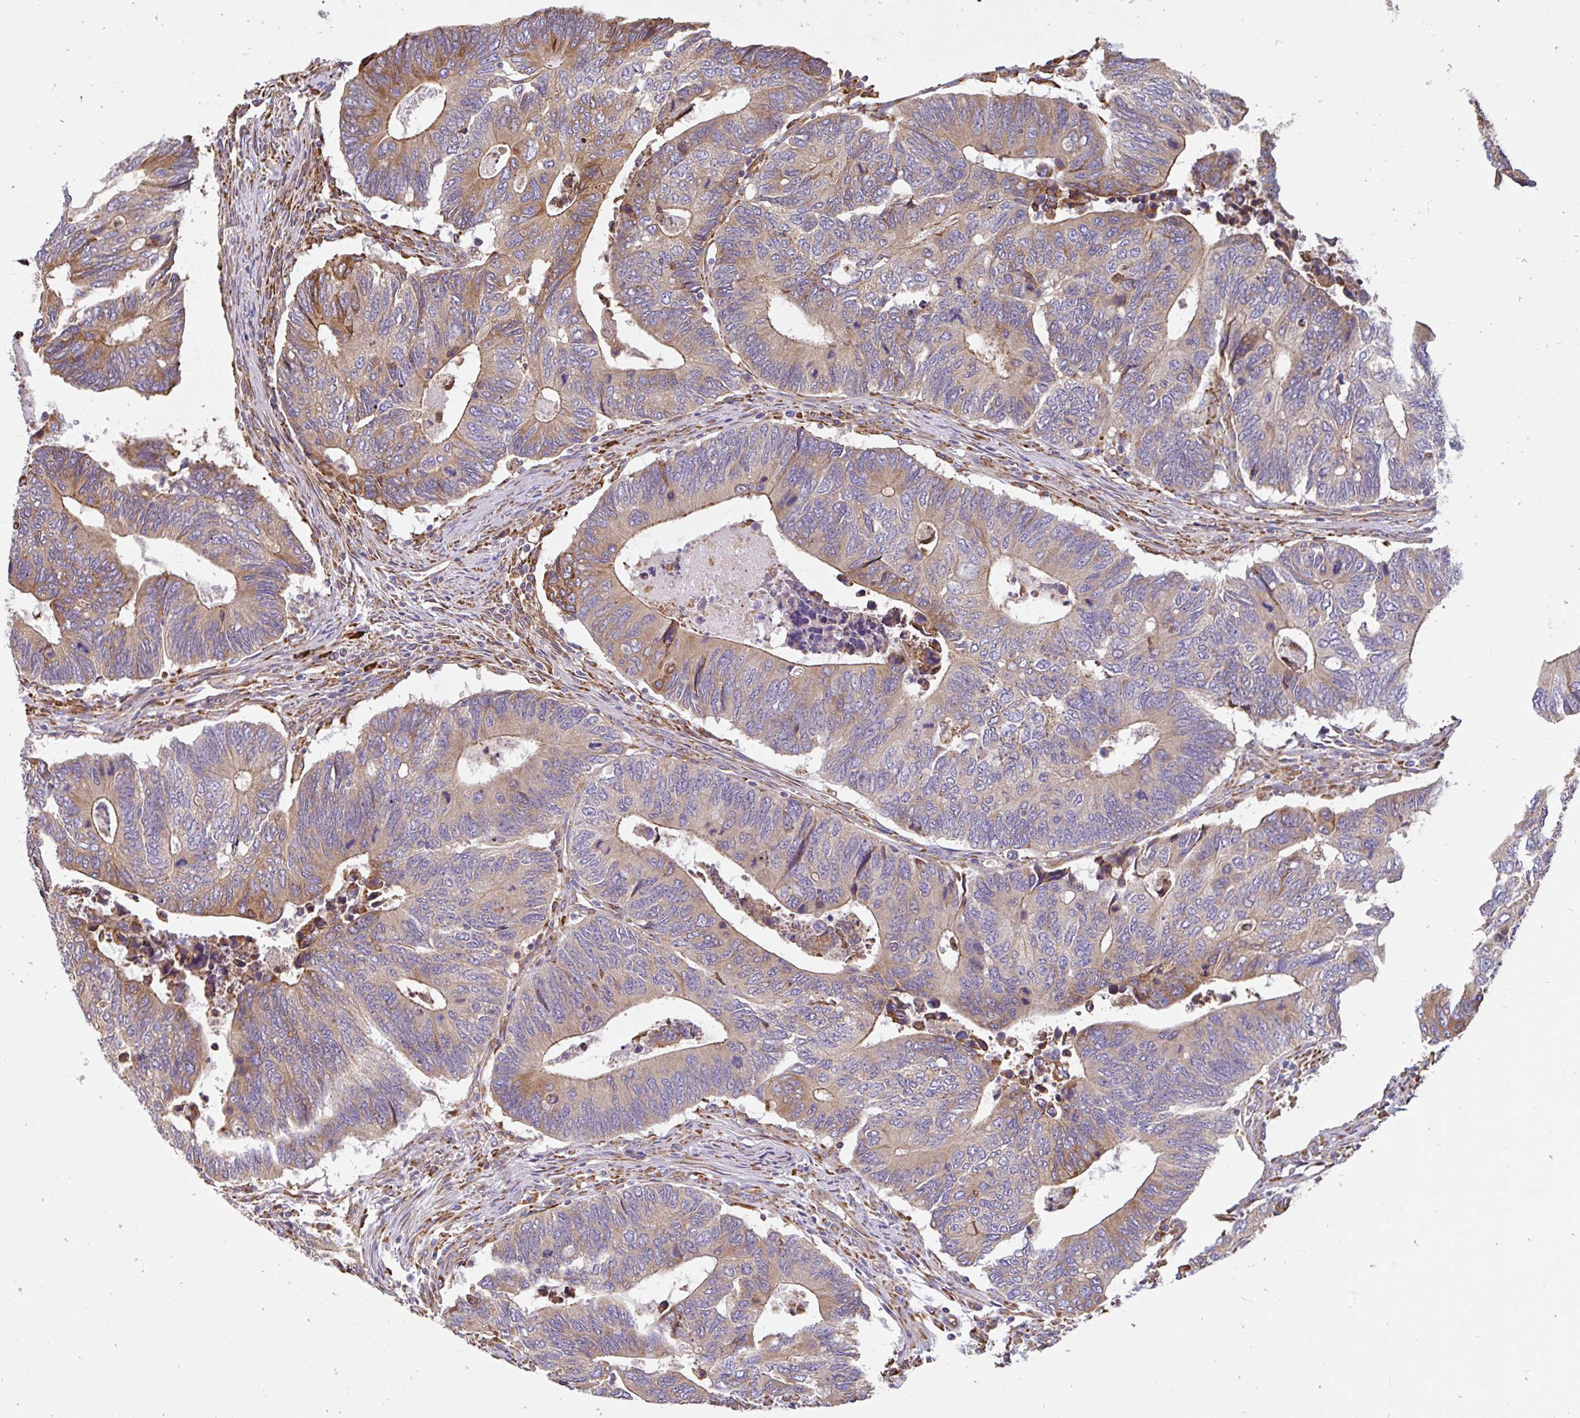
{"staining": {"intensity": "moderate", "quantity": "25%-75%", "location": "cytoplasmic/membranous"}, "tissue": "colorectal cancer", "cell_type": "Tumor cells", "image_type": "cancer", "snomed": [{"axis": "morphology", "description": "Adenocarcinoma, NOS"}, {"axis": "topography", "description": "Colon"}], "caption": "A micrograph showing moderate cytoplasmic/membranous staining in approximately 25%-75% of tumor cells in adenocarcinoma (colorectal), as visualized by brown immunohistochemical staining.", "gene": "EML5", "patient": {"sex": "male", "age": 87}}